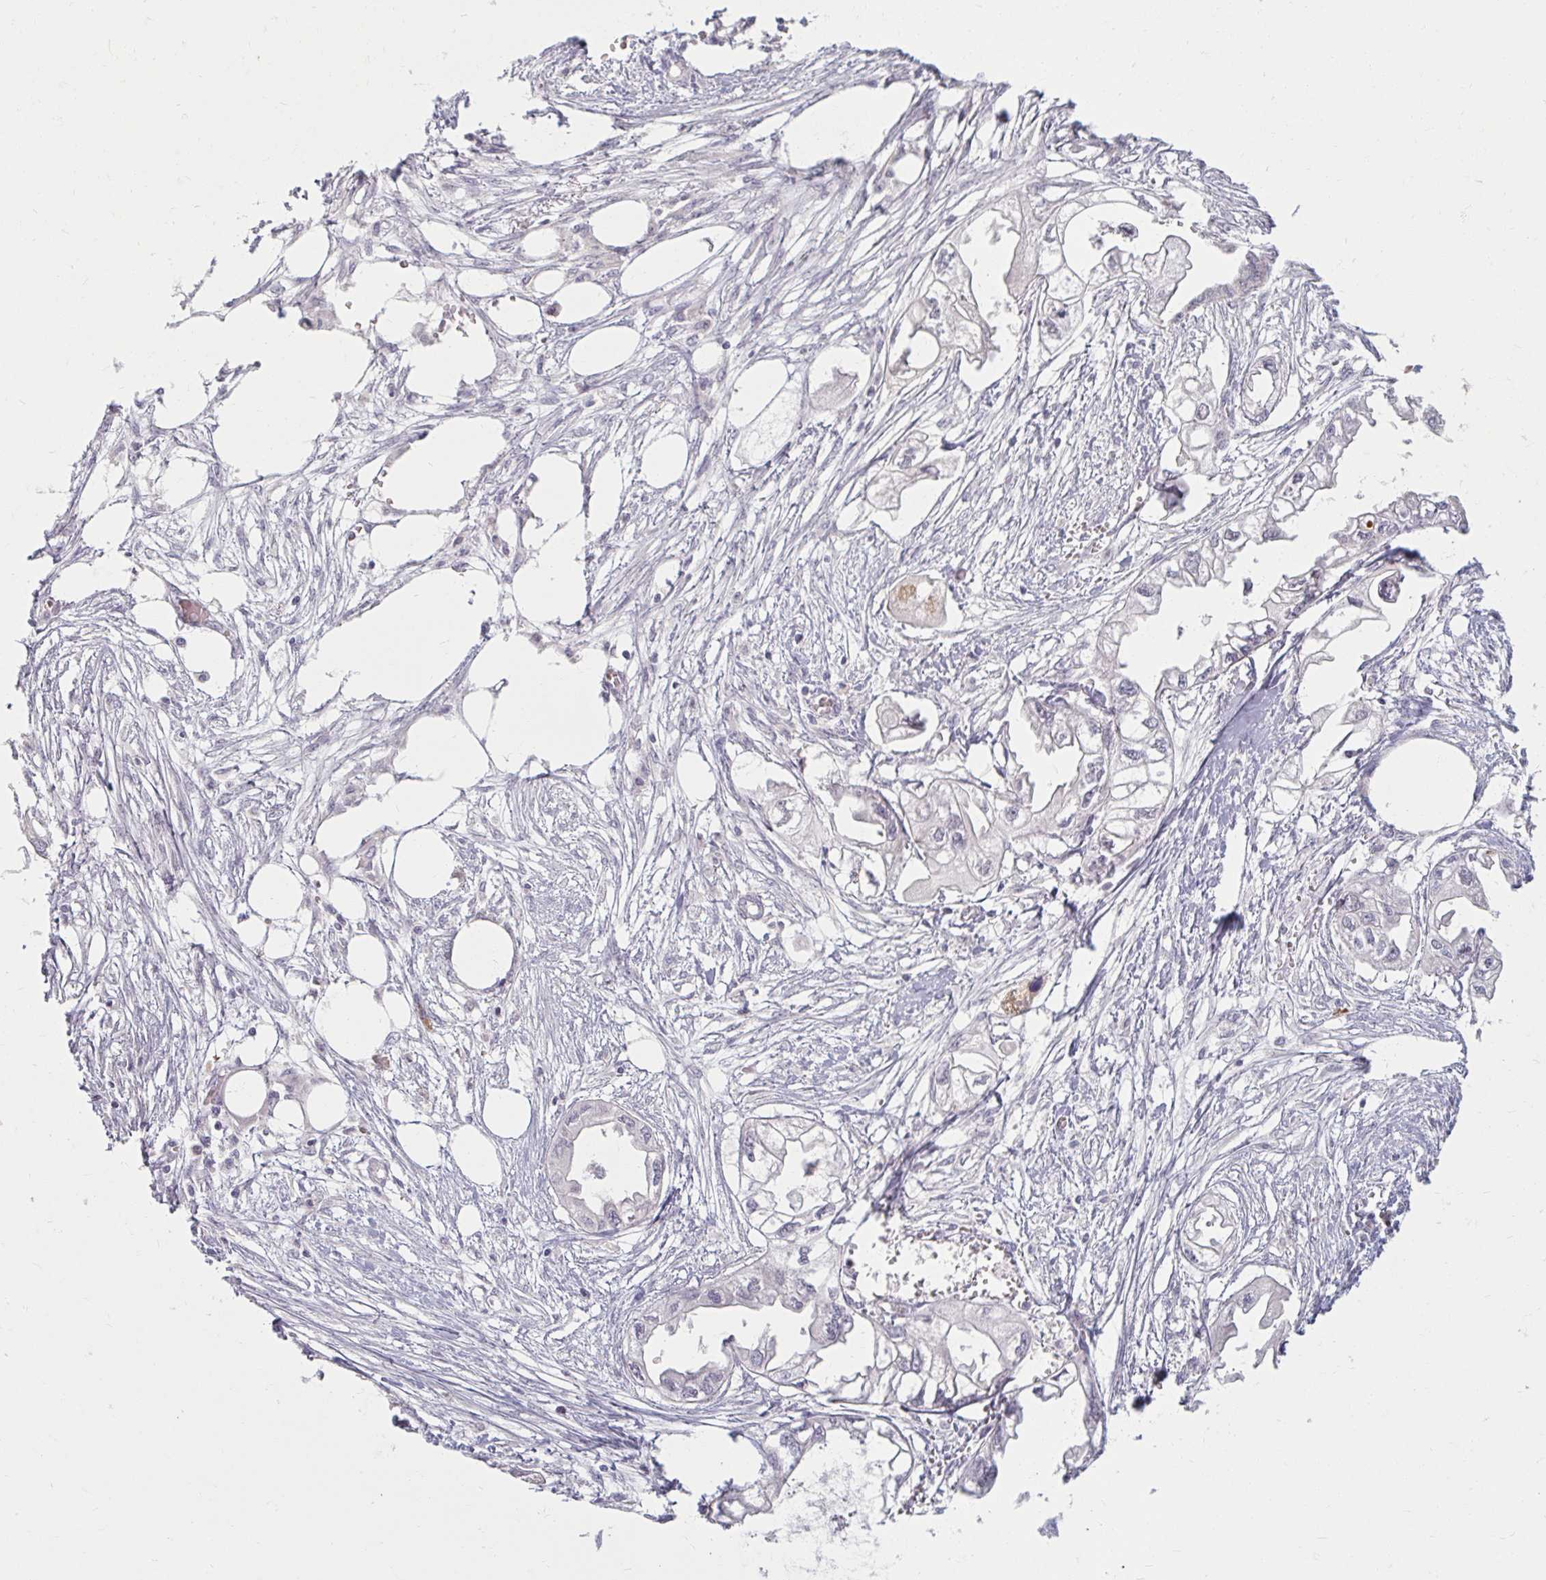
{"staining": {"intensity": "negative", "quantity": "none", "location": "none"}, "tissue": "endometrial cancer", "cell_type": "Tumor cells", "image_type": "cancer", "snomed": [{"axis": "morphology", "description": "Adenocarcinoma, NOS"}, {"axis": "morphology", "description": "Adenocarcinoma, metastatic, NOS"}, {"axis": "topography", "description": "Adipose tissue"}, {"axis": "topography", "description": "Endometrium"}], "caption": "This is a image of IHC staining of endometrial cancer (metastatic adenocarcinoma), which shows no staining in tumor cells.", "gene": "DDN", "patient": {"sex": "female", "age": 67}}